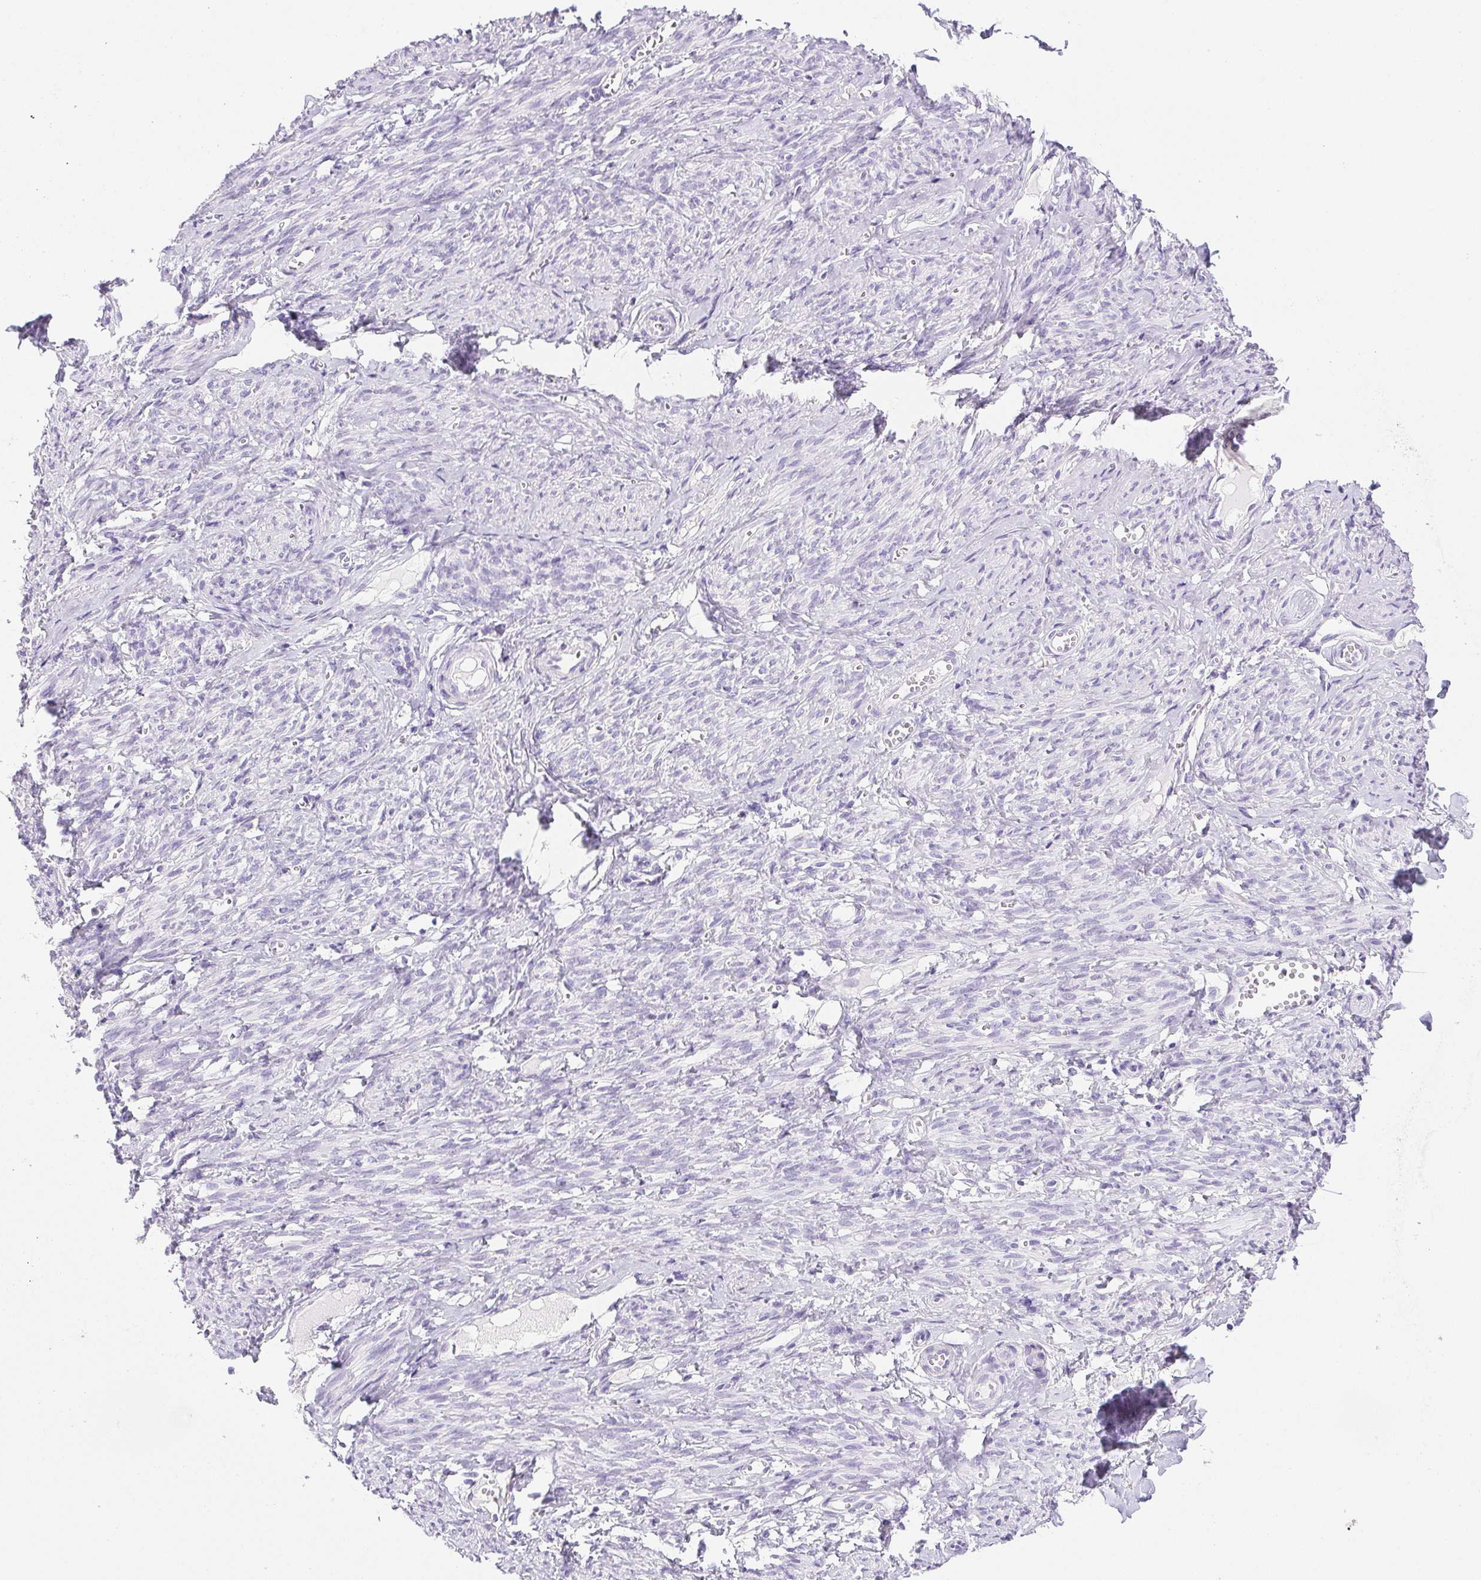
{"staining": {"intensity": "negative", "quantity": "none", "location": "none"}, "tissue": "smooth muscle", "cell_type": "Smooth muscle cells", "image_type": "normal", "snomed": [{"axis": "morphology", "description": "Normal tissue, NOS"}, {"axis": "topography", "description": "Smooth muscle"}], "caption": "The micrograph displays no staining of smooth muscle cells in benign smooth muscle.", "gene": "HLA", "patient": {"sex": "female", "age": 65}}